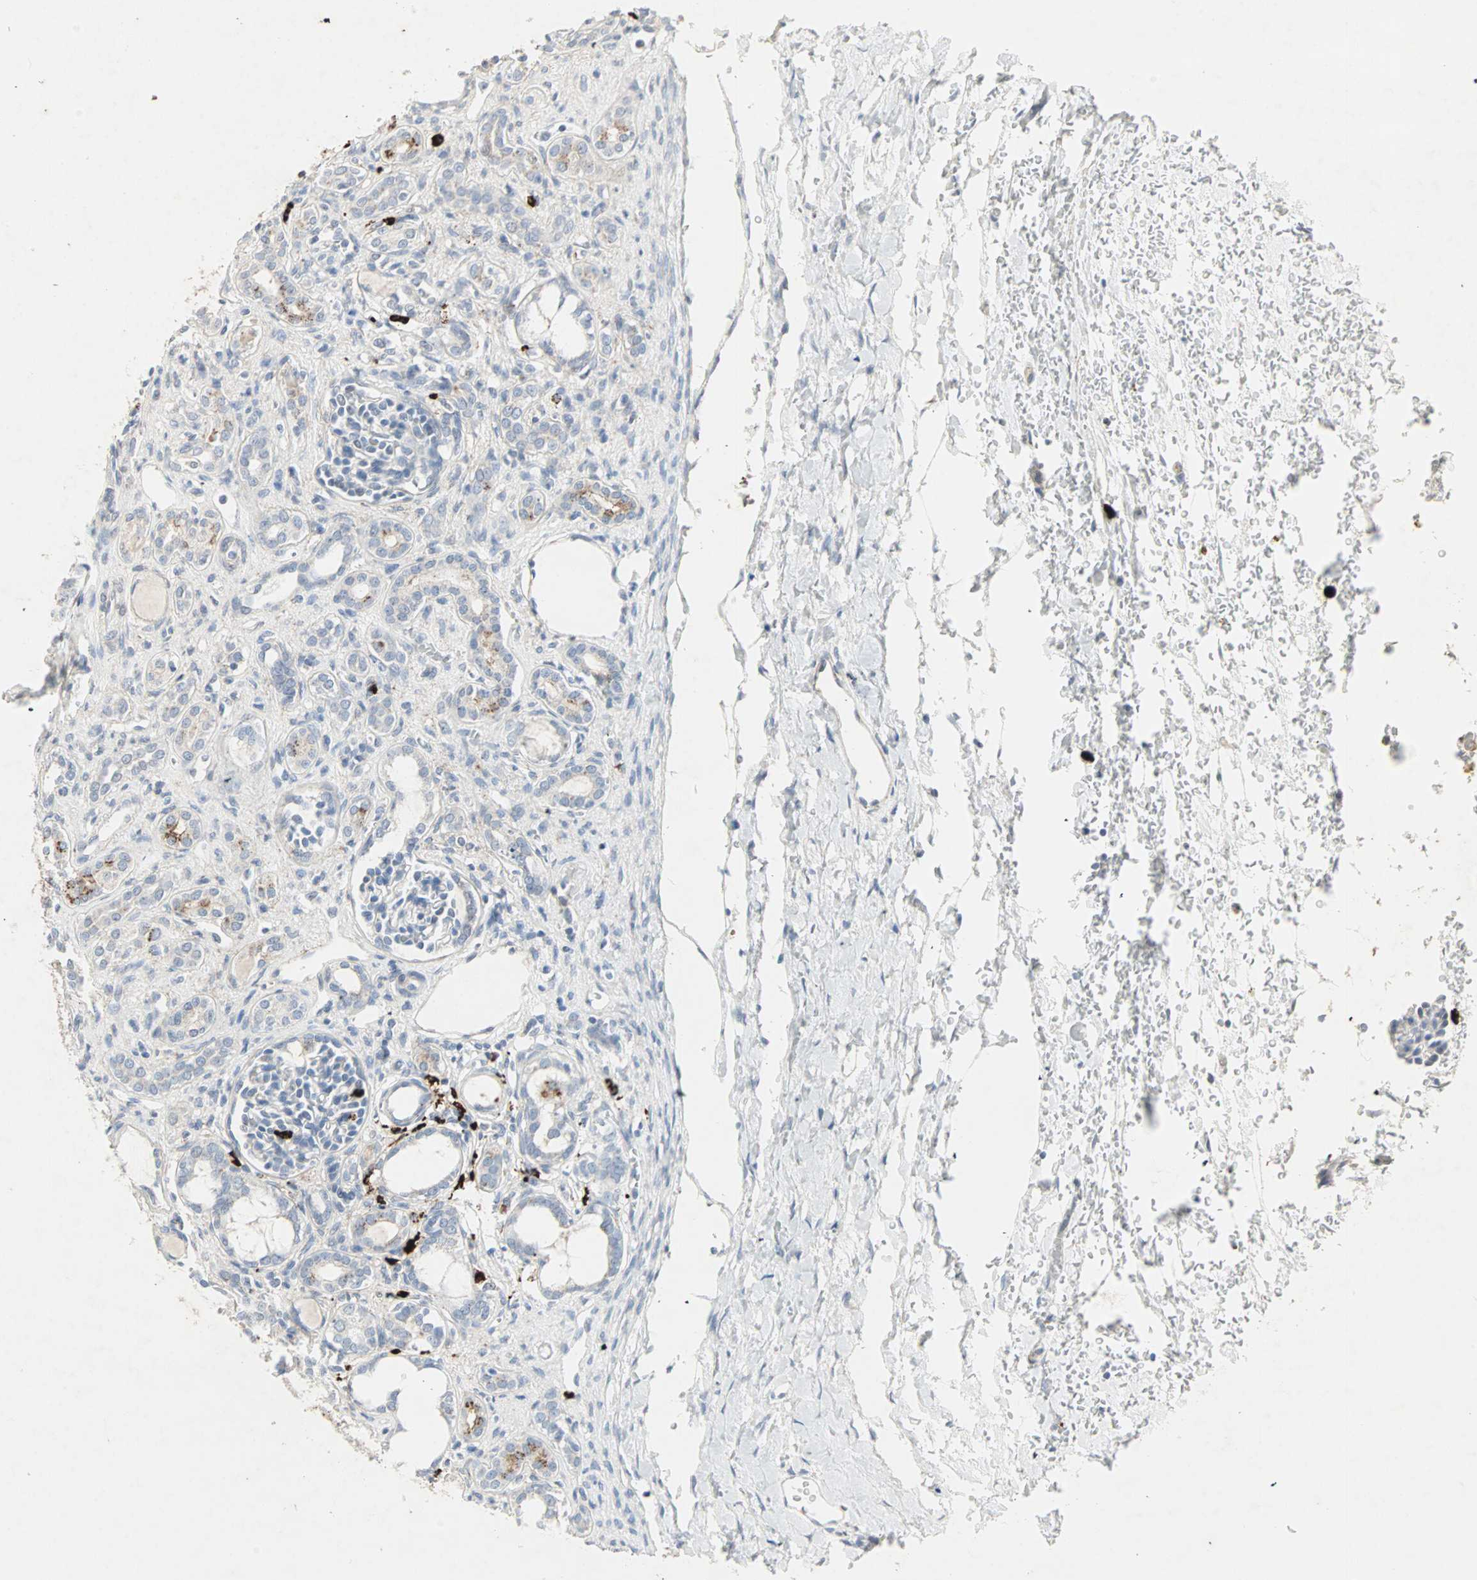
{"staining": {"intensity": "negative", "quantity": "none", "location": "none"}, "tissue": "kidney", "cell_type": "Cells in glomeruli", "image_type": "normal", "snomed": [{"axis": "morphology", "description": "Normal tissue, NOS"}, {"axis": "topography", "description": "Kidney"}], "caption": "A high-resolution histopathology image shows immunohistochemistry staining of unremarkable kidney, which exhibits no significant staining in cells in glomeruli.", "gene": "CEACAM6", "patient": {"sex": "male", "age": 7}}